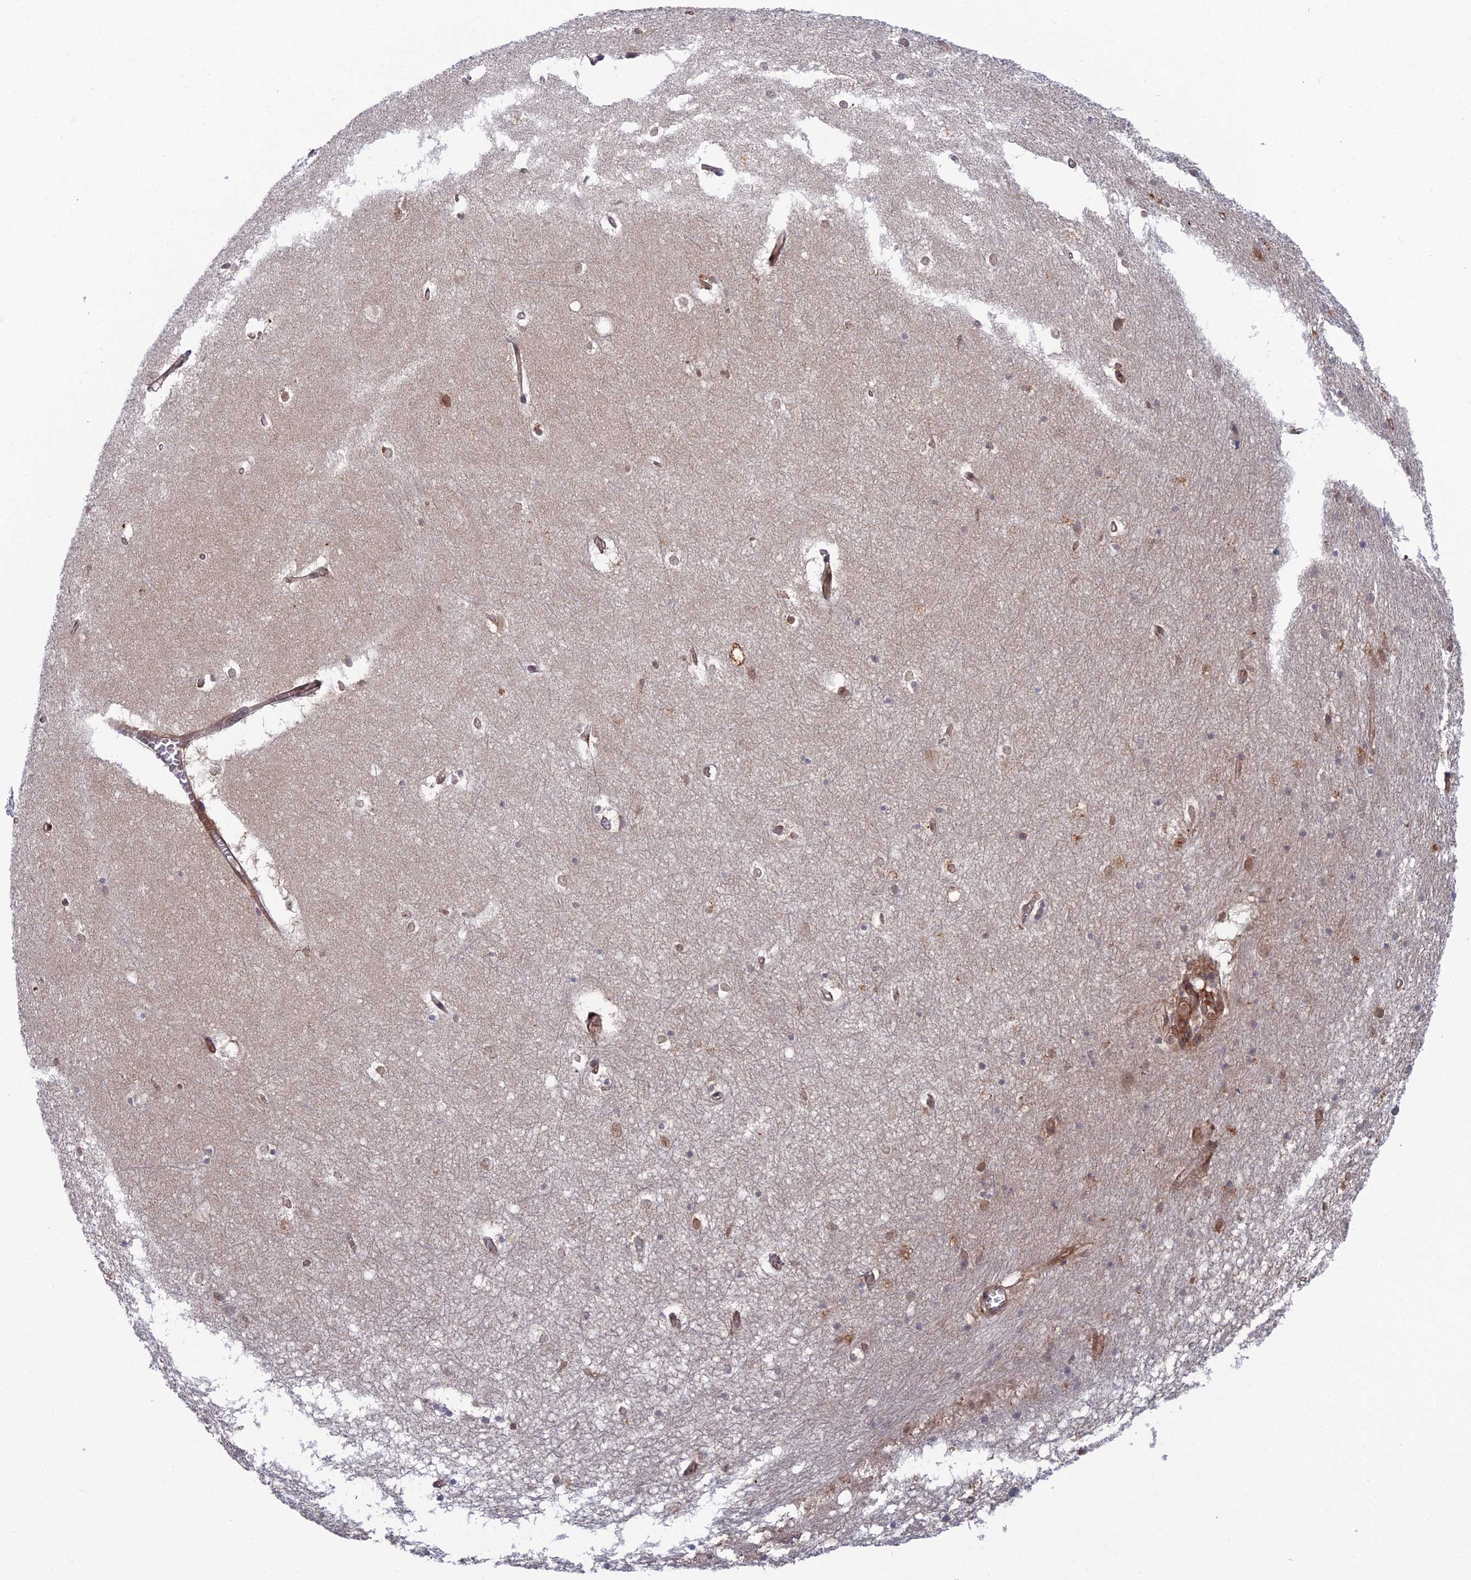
{"staining": {"intensity": "moderate", "quantity": "<25%", "location": "cytoplasmic/membranous,nuclear"}, "tissue": "hippocampus", "cell_type": "Glial cells", "image_type": "normal", "snomed": [{"axis": "morphology", "description": "Normal tissue, NOS"}, {"axis": "topography", "description": "Hippocampus"}], "caption": "The micrograph shows immunohistochemical staining of normal hippocampus. There is moderate cytoplasmic/membranous,nuclear staining is present in approximately <25% of glial cells.", "gene": "ABHD1", "patient": {"sex": "female", "age": 64}}